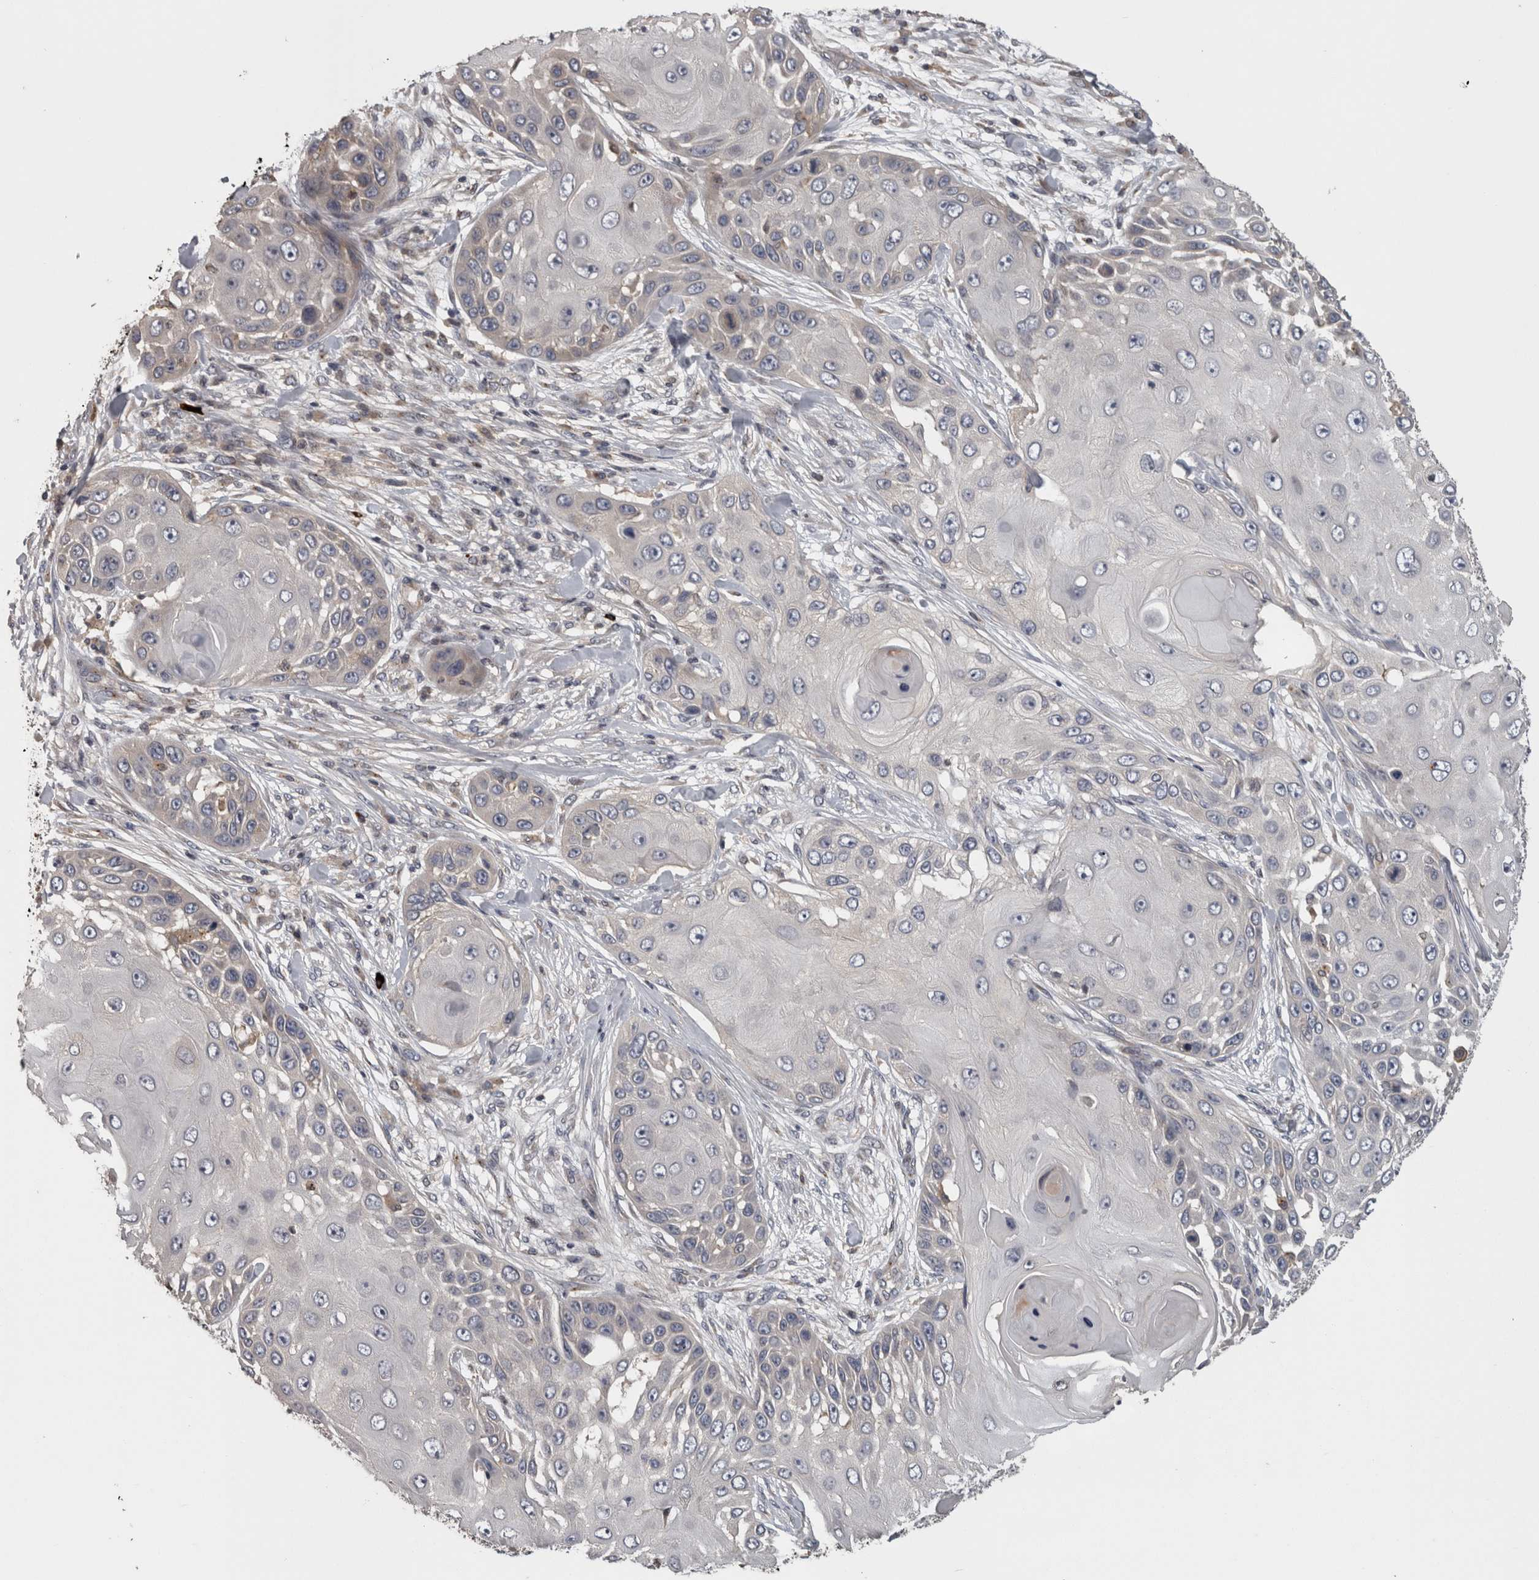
{"staining": {"intensity": "negative", "quantity": "none", "location": "none"}, "tissue": "skin cancer", "cell_type": "Tumor cells", "image_type": "cancer", "snomed": [{"axis": "morphology", "description": "Squamous cell carcinoma, NOS"}, {"axis": "topography", "description": "Skin"}], "caption": "Skin cancer (squamous cell carcinoma) stained for a protein using immunohistochemistry displays no expression tumor cells.", "gene": "PCM1", "patient": {"sex": "female", "age": 44}}